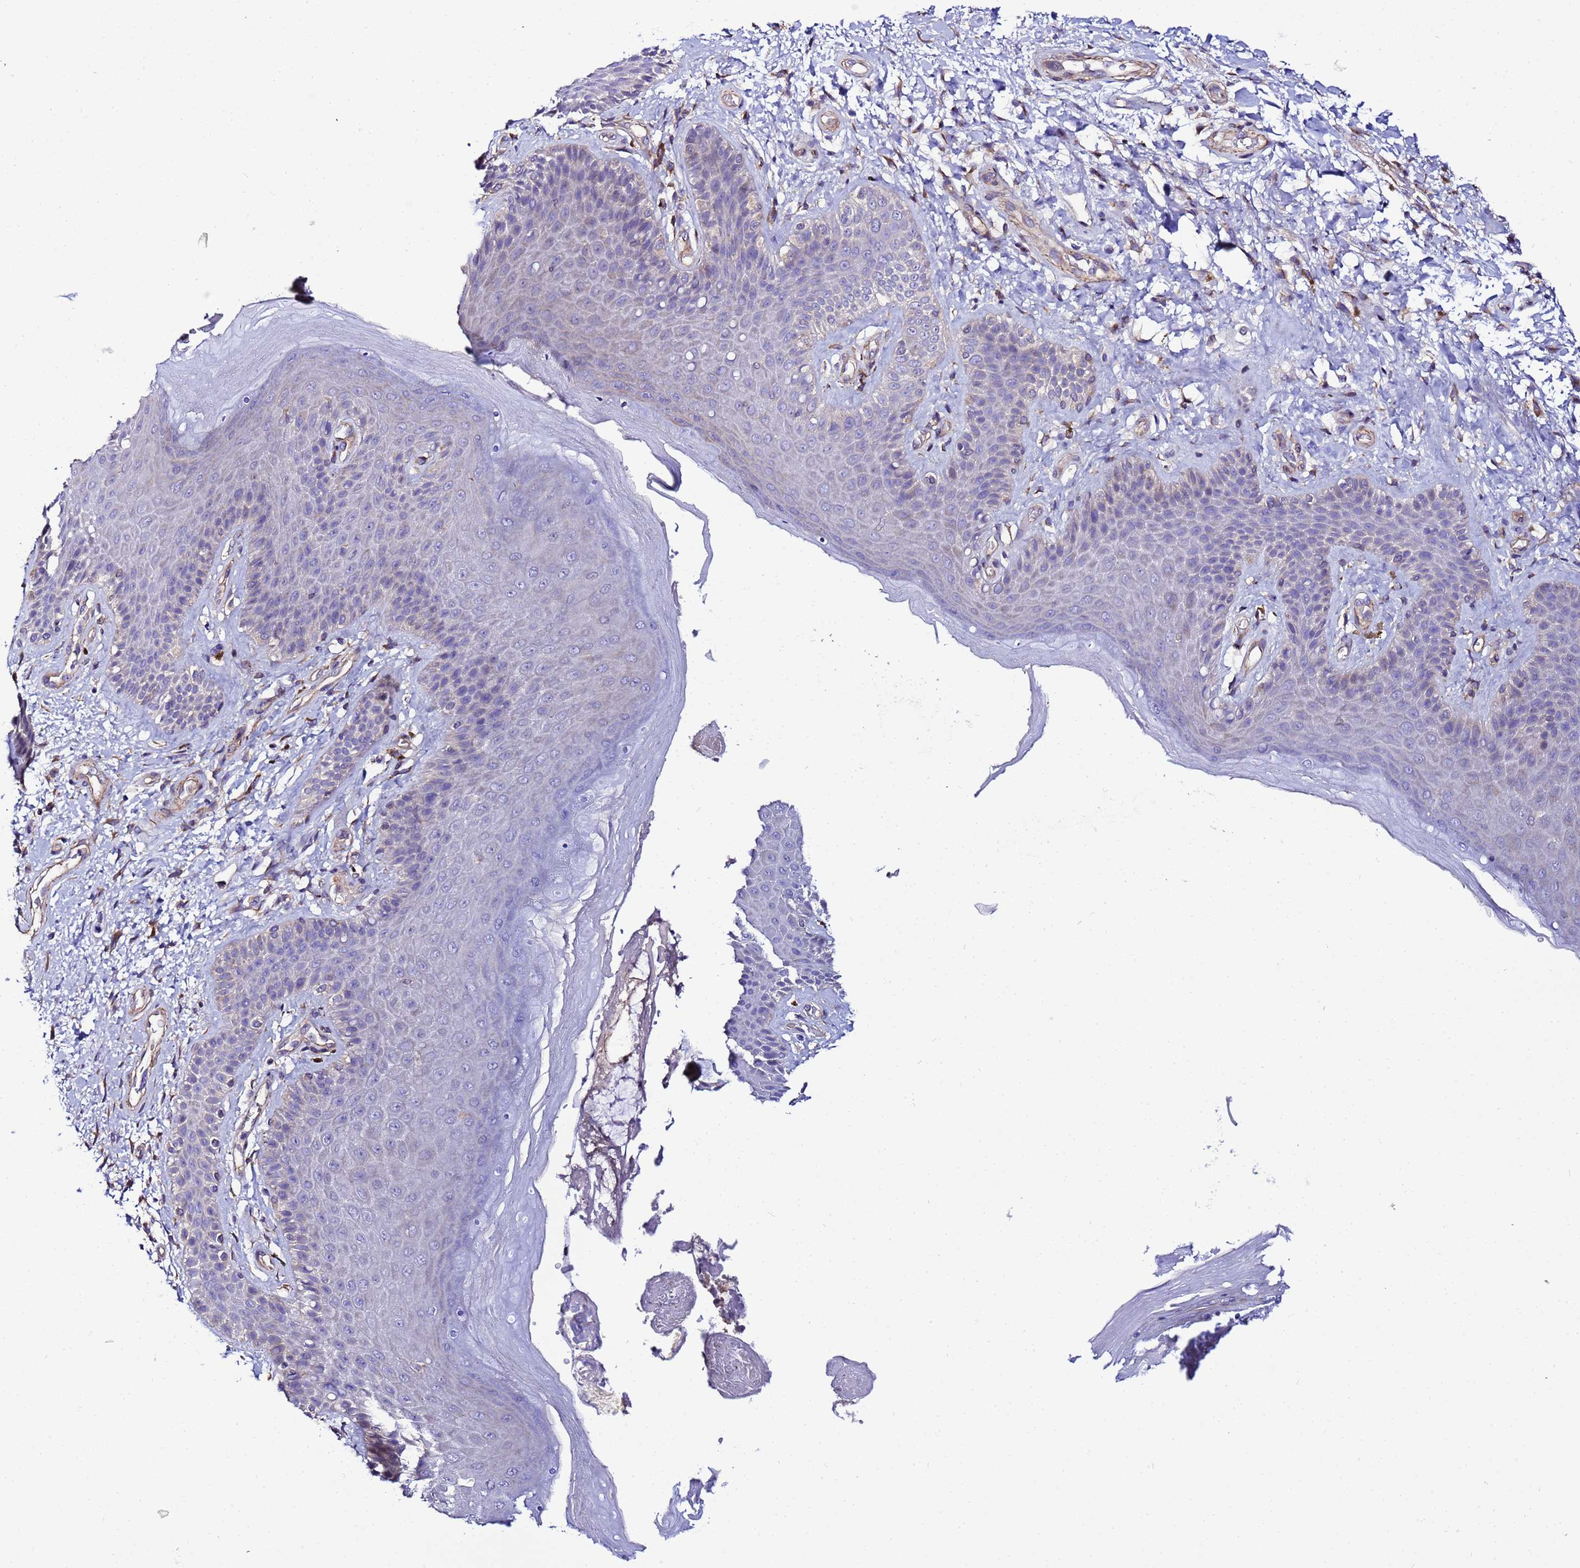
{"staining": {"intensity": "weak", "quantity": "<25%", "location": "cytoplasmic/membranous"}, "tissue": "skin", "cell_type": "Epidermal cells", "image_type": "normal", "snomed": [{"axis": "morphology", "description": "Normal tissue, NOS"}, {"axis": "topography", "description": "Anal"}], "caption": "Immunohistochemistry of normal human skin reveals no staining in epidermal cells. Nuclei are stained in blue.", "gene": "JRKL", "patient": {"sex": "female", "age": 89}}